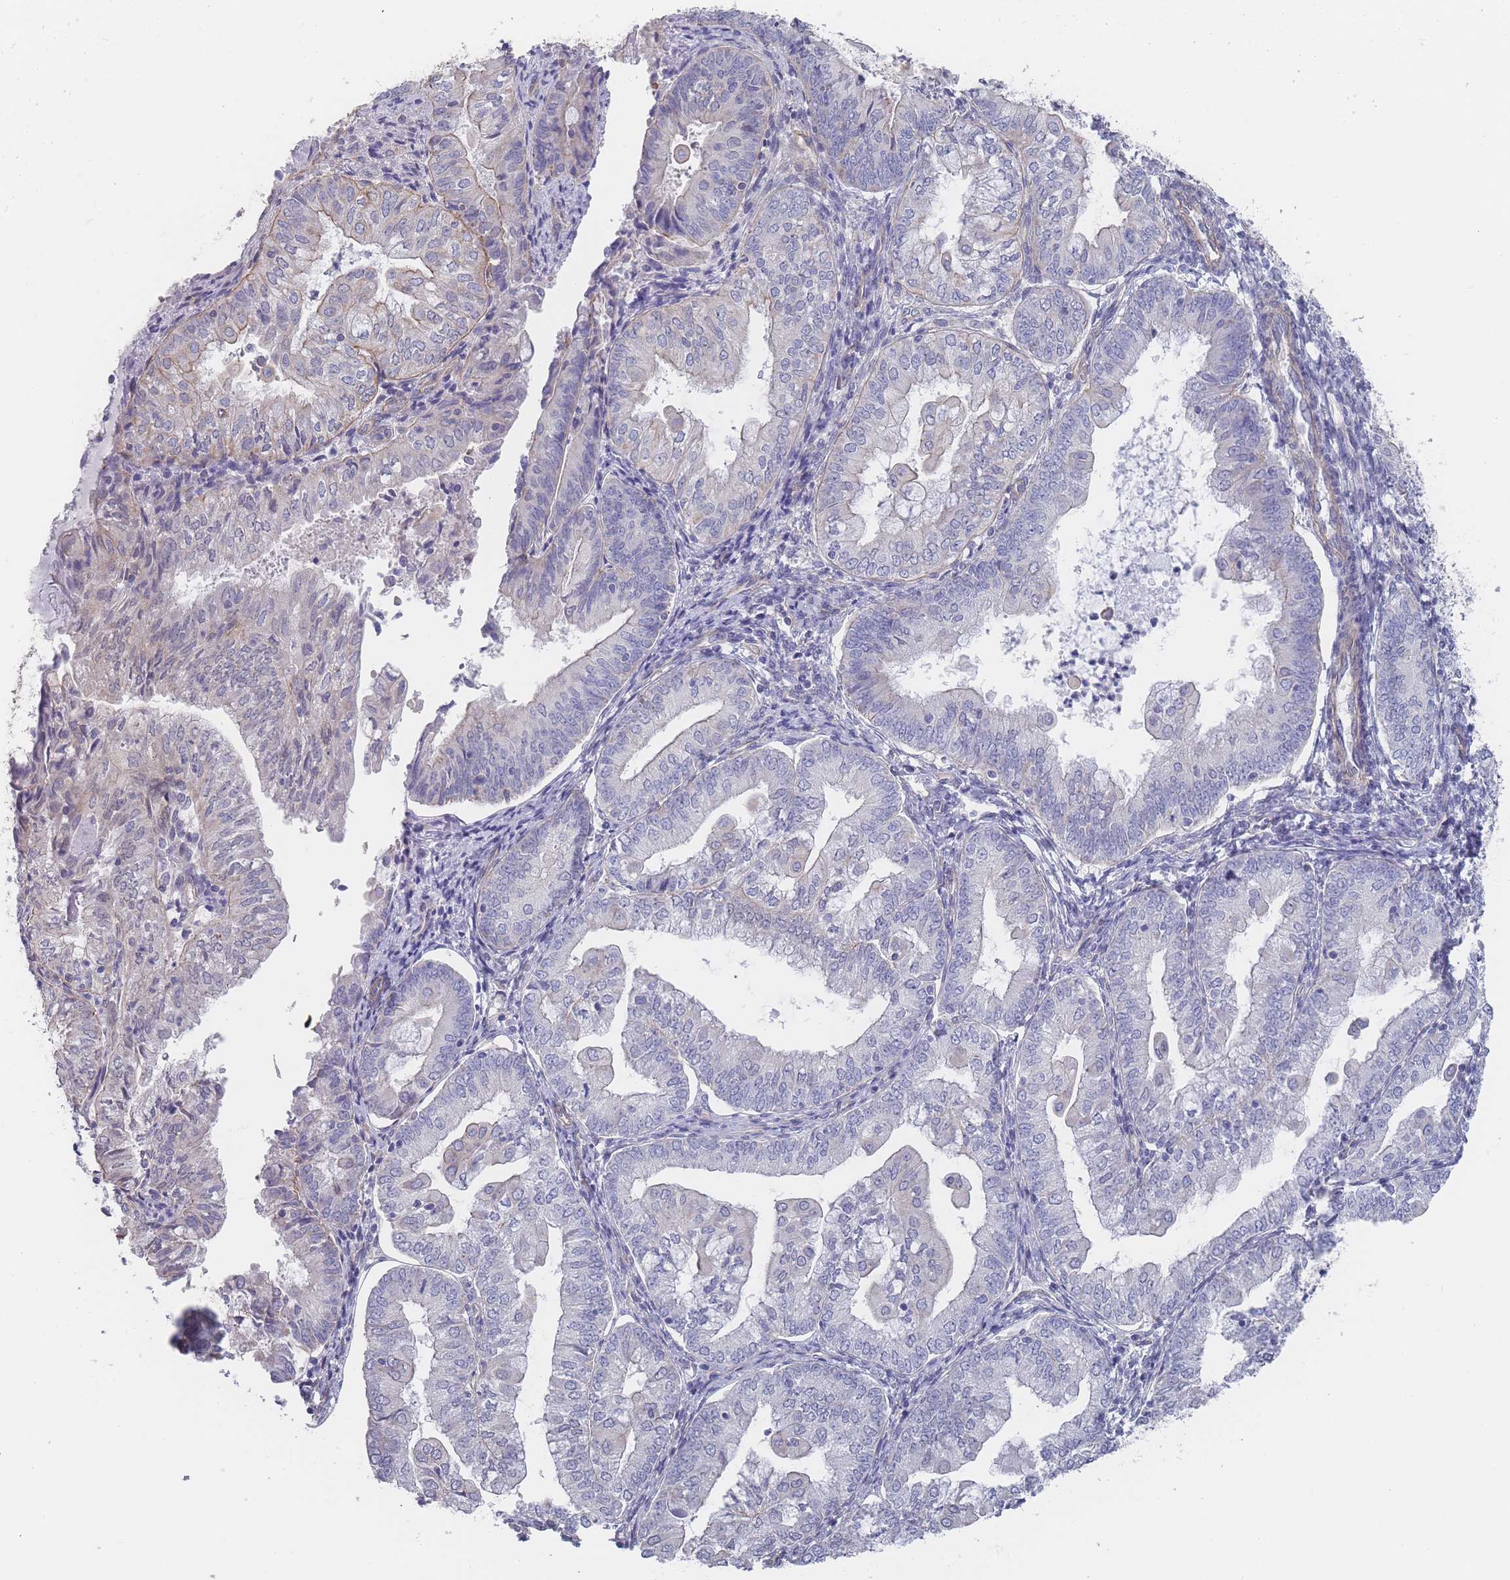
{"staining": {"intensity": "negative", "quantity": "none", "location": "none"}, "tissue": "endometrial cancer", "cell_type": "Tumor cells", "image_type": "cancer", "snomed": [{"axis": "morphology", "description": "Adenocarcinoma, NOS"}, {"axis": "topography", "description": "Endometrium"}], "caption": "The histopathology image displays no significant staining in tumor cells of endometrial cancer (adenocarcinoma).", "gene": "SLC1A6", "patient": {"sex": "female", "age": 55}}